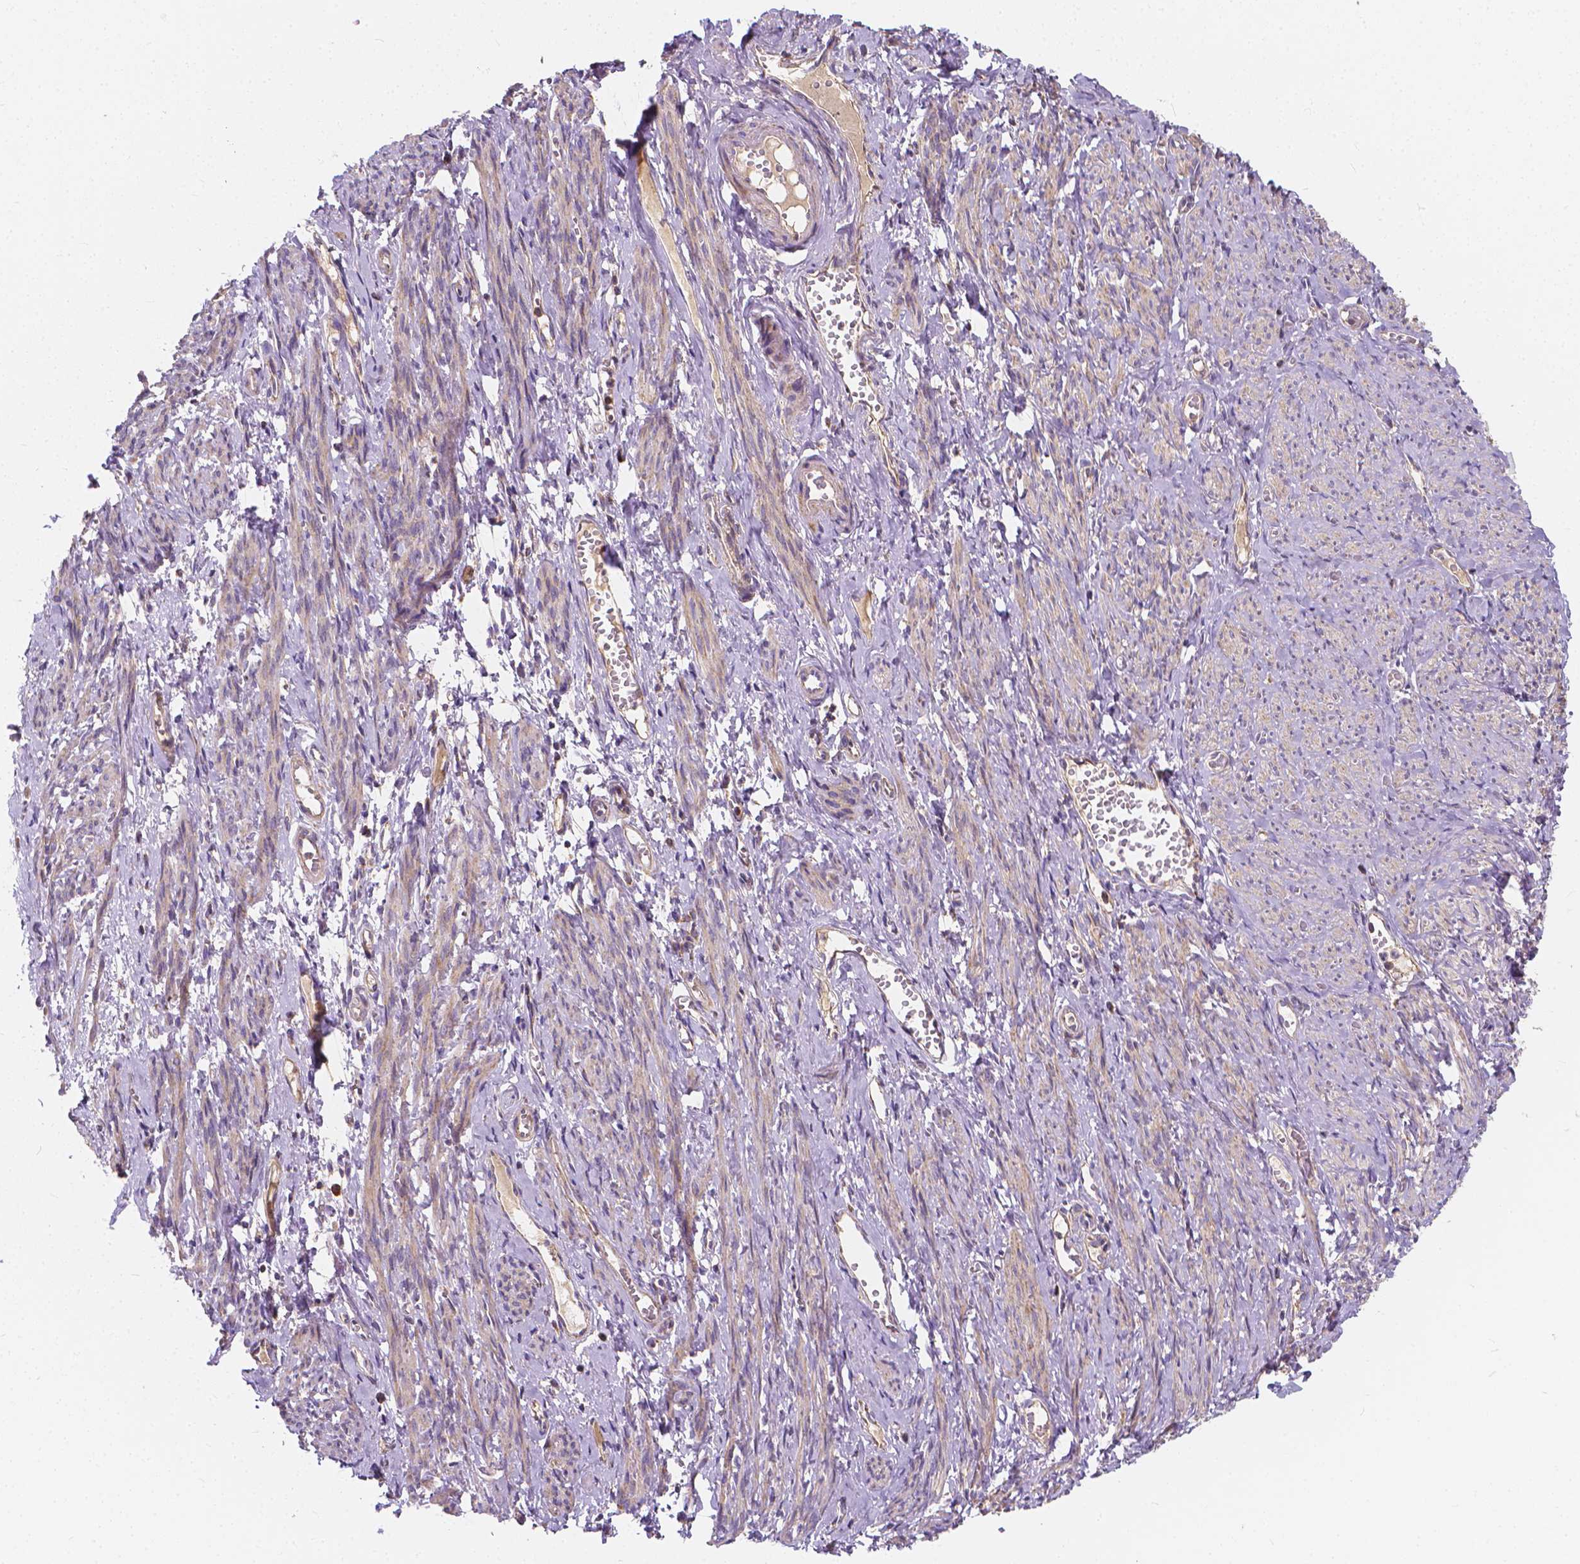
{"staining": {"intensity": "moderate", "quantity": "25%-75%", "location": "cytoplasmic/membranous"}, "tissue": "smooth muscle", "cell_type": "Smooth muscle cells", "image_type": "normal", "snomed": [{"axis": "morphology", "description": "Normal tissue, NOS"}, {"axis": "topography", "description": "Smooth muscle"}], "caption": "An image of smooth muscle stained for a protein exhibits moderate cytoplasmic/membranous brown staining in smooth muscle cells.", "gene": "SNCAIP", "patient": {"sex": "female", "age": 65}}